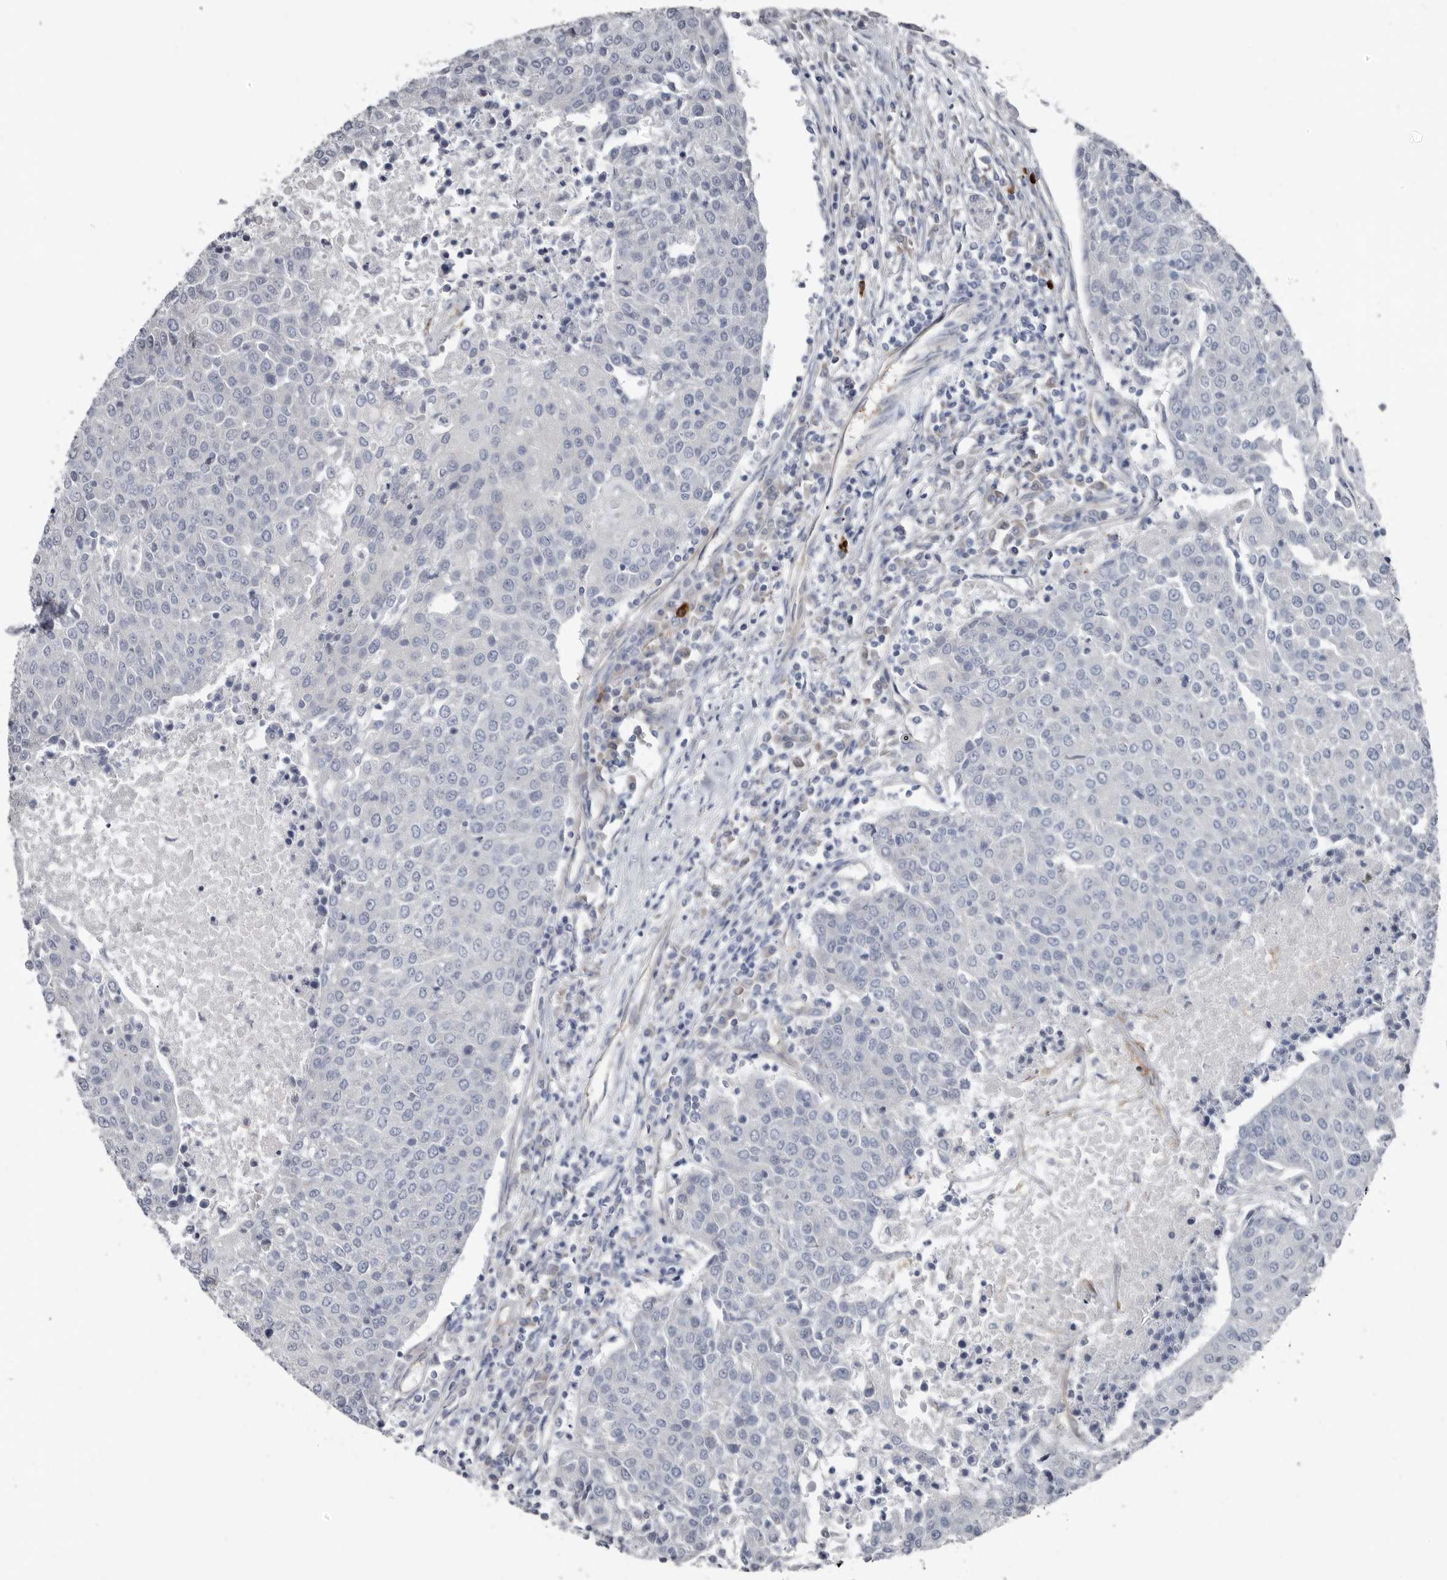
{"staining": {"intensity": "negative", "quantity": "none", "location": "none"}, "tissue": "urothelial cancer", "cell_type": "Tumor cells", "image_type": "cancer", "snomed": [{"axis": "morphology", "description": "Urothelial carcinoma, High grade"}, {"axis": "topography", "description": "Urinary bladder"}], "caption": "Immunohistochemical staining of urothelial cancer displays no significant staining in tumor cells.", "gene": "ZNF114", "patient": {"sex": "female", "age": 85}}